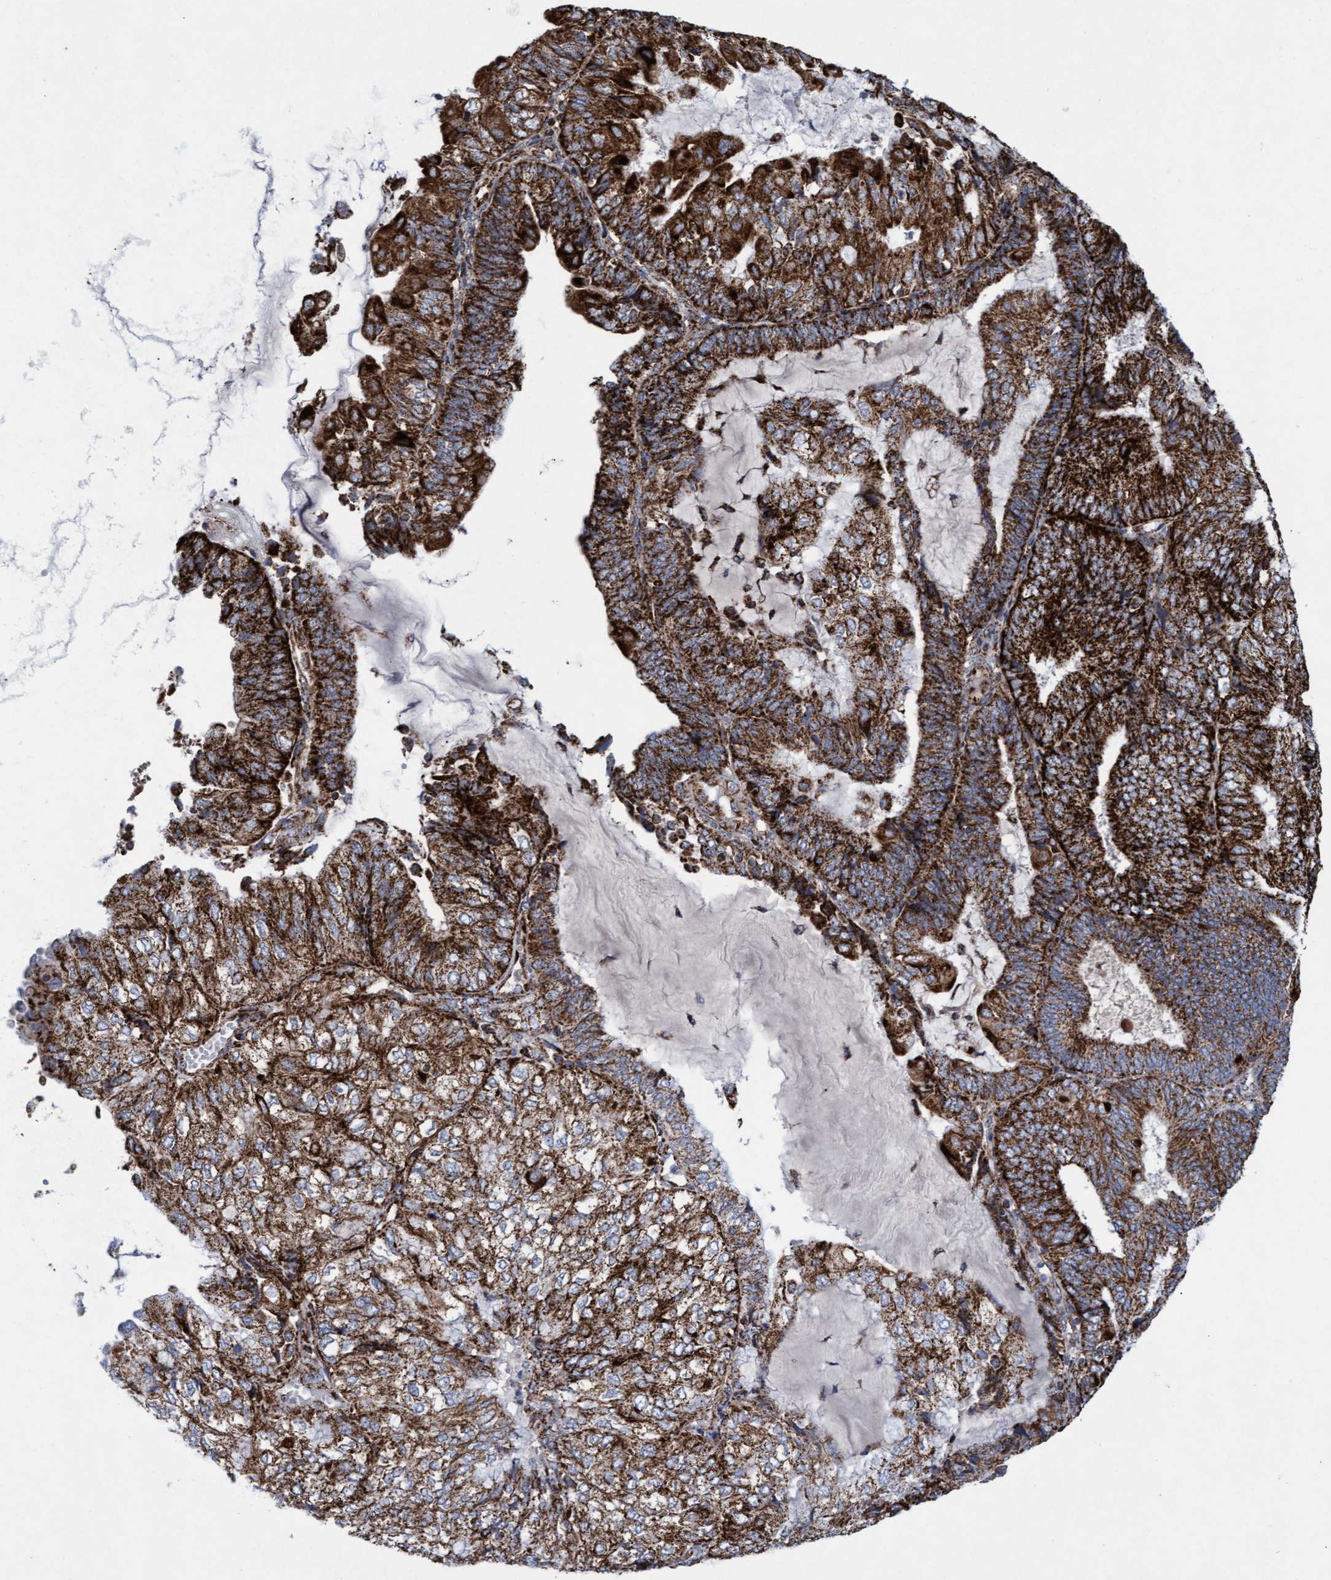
{"staining": {"intensity": "strong", "quantity": ">75%", "location": "cytoplasmic/membranous"}, "tissue": "endometrial cancer", "cell_type": "Tumor cells", "image_type": "cancer", "snomed": [{"axis": "morphology", "description": "Adenocarcinoma, NOS"}, {"axis": "topography", "description": "Endometrium"}], "caption": "A high-resolution histopathology image shows IHC staining of endometrial cancer (adenocarcinoma), which reveals strong cytoplasmic/membranous expression in approximately >75% of tumor cells.", "gene": "MRPL38", "patient": {"sex": "female", "age": 81}}